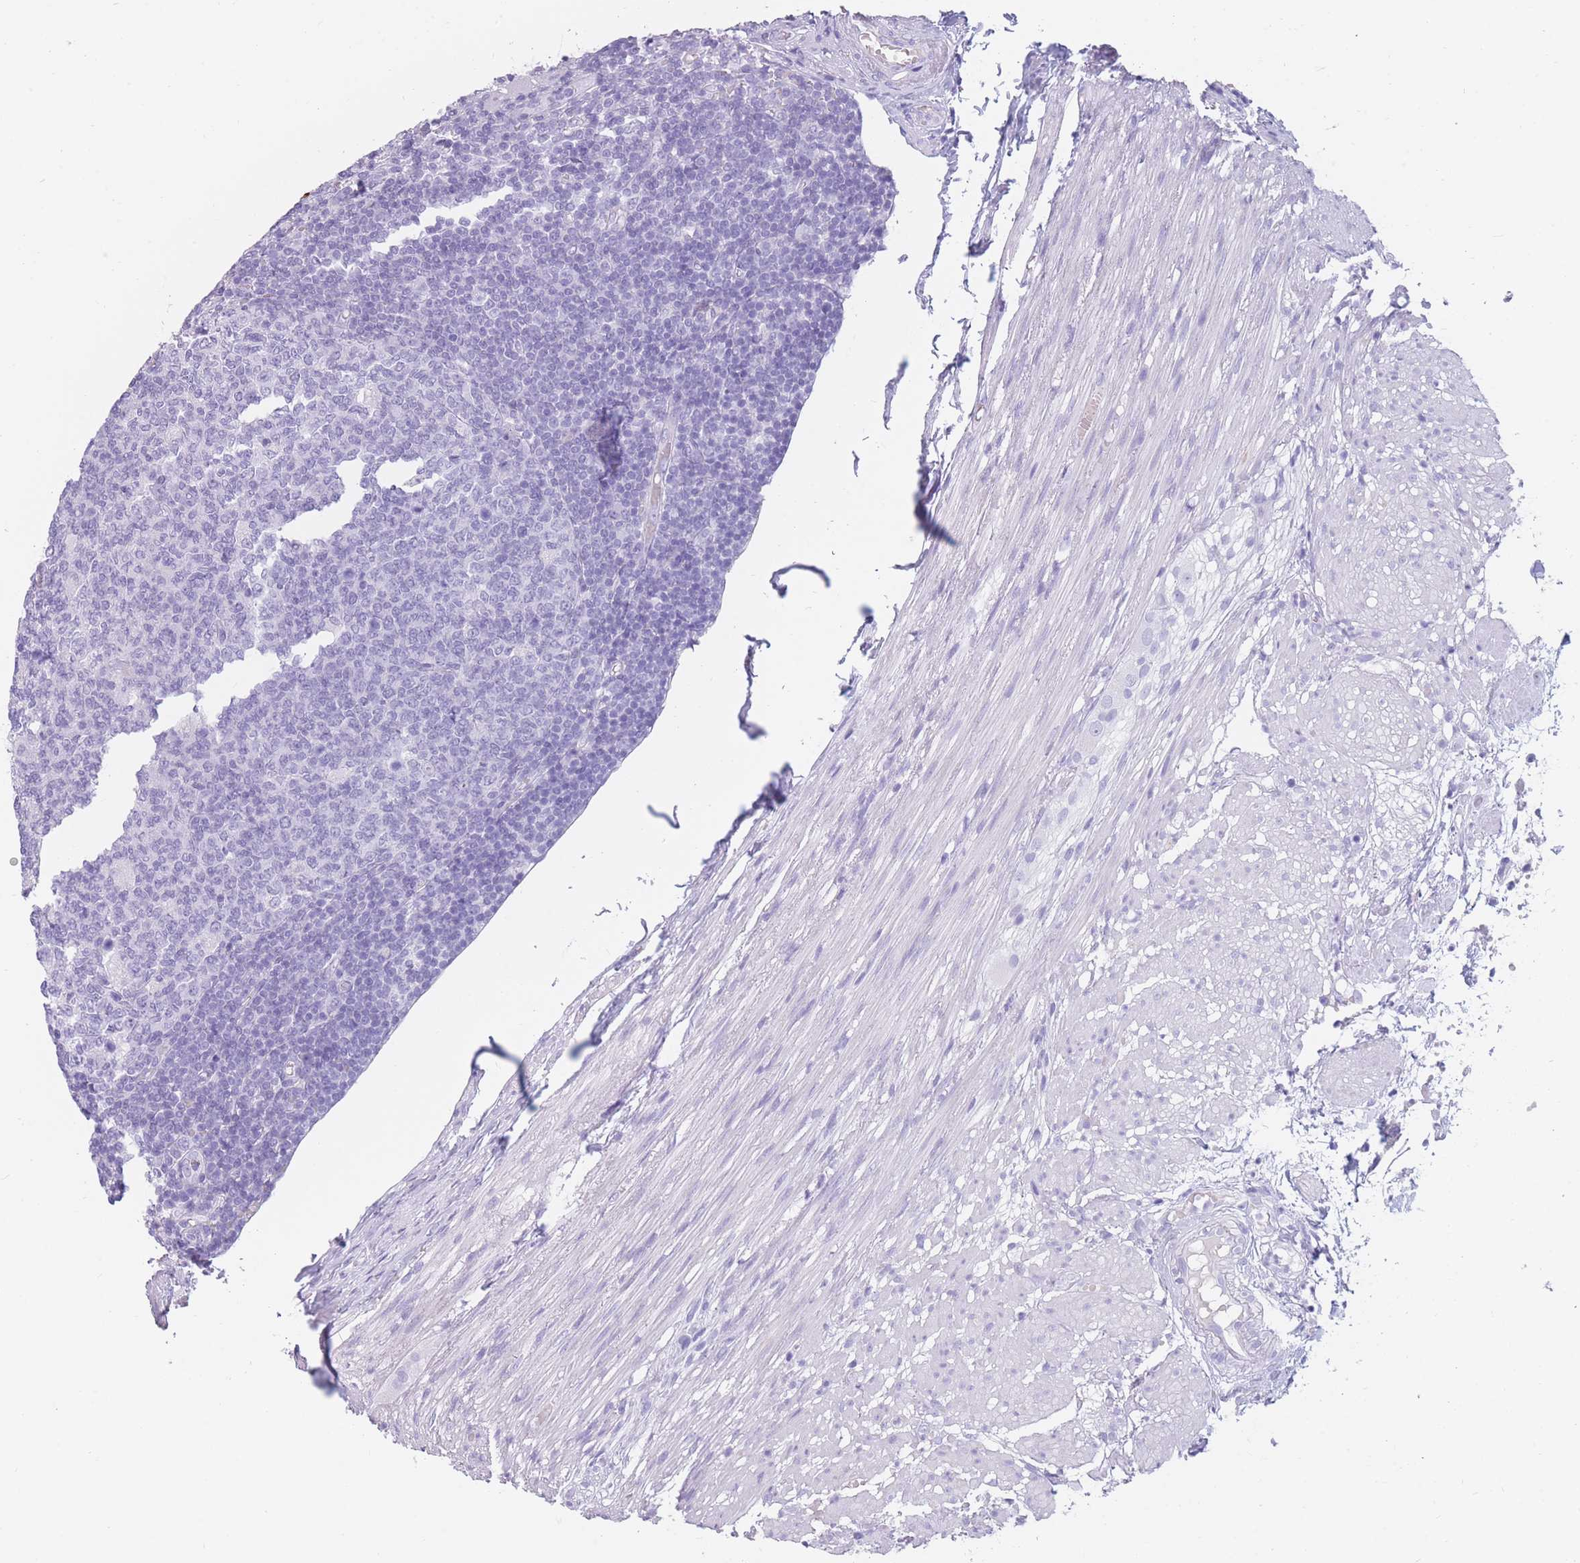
{"staining": {"intensity": "negative", "quantity": "none", "location": "none"}, "tissue": "appendix", "cell_type": "Glandular cells", "image_type": "normal", "snomed": [{"axis": "morphology", "description": "Normal tissue, NOS"}, {"axis": "topography", "description": "Appendix"}], "caption": "Human appendix stained for a protein using IHC exhibits no expression in glandular cells.", "gene": "TNFSF11", "patient": {"sex": "male", "age": 83}}